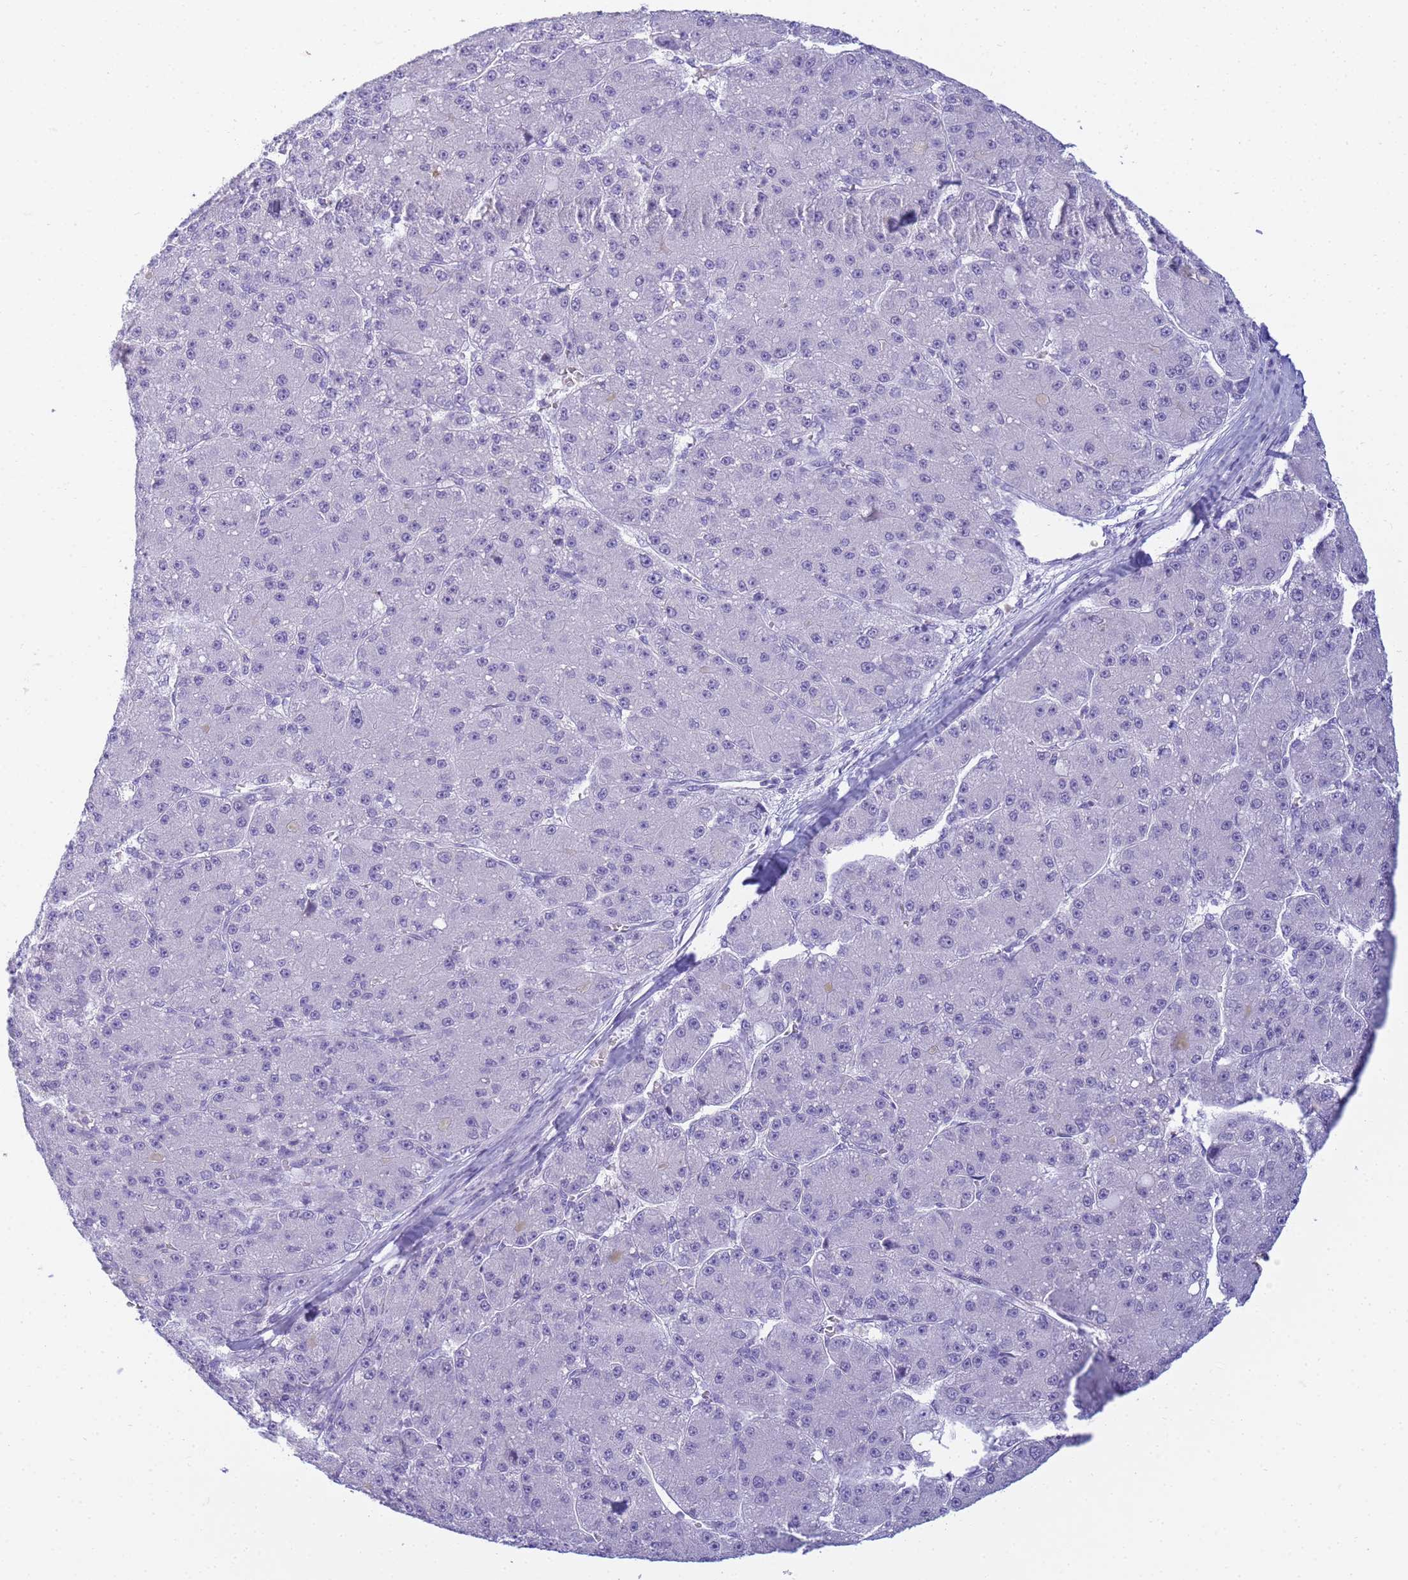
{"staining": {"intensity": "negative", "quantity": "none", "location": "none"}, "tissue": "liver cancer", "cell_type": "Tumor cells", "image_type": "cancer", "snomed": [{"axis": "morphology", "description": "Carcinoma, Hepatocellular, NOS"}, {"axis": "topography", "description": "Liver"}], "caption": "This is an immunohistochemistry (IHC) photomicrograph of human hepatocellular carcinoma (liver). There is no staining in tumor cells.", "gene": "SNX20", "patient": {"sex": "male", "age": 67}}